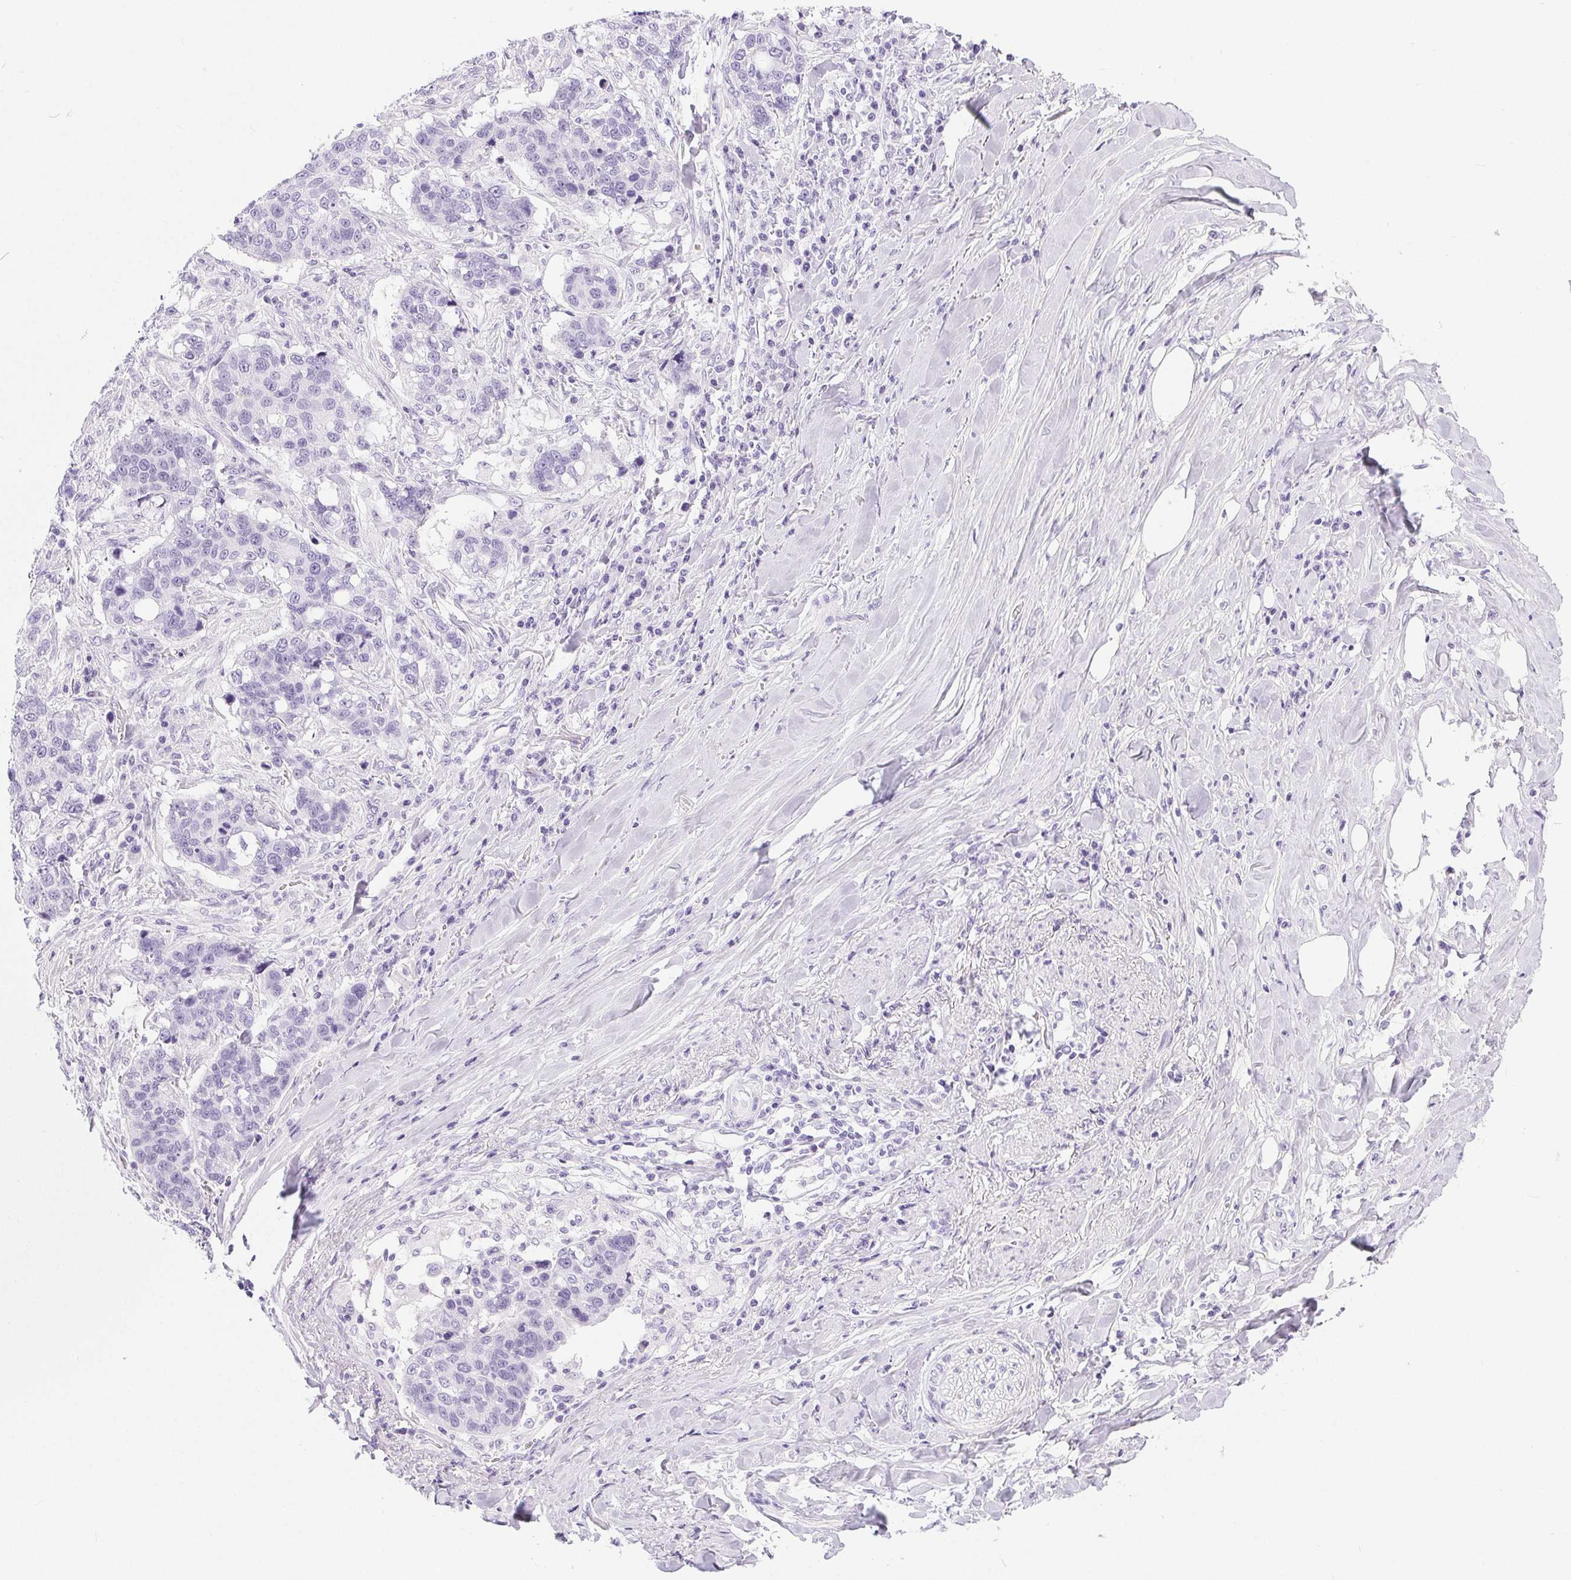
{"staining": {"intensity": "negative", "quantity": "none", "location": "none"}, "tissue": "lung cancer", "cell_type": "Tumor cells", "image_type": "cancer", "snomed": [{"axis": "morphology", "description": "Squamous cell carcinoma, NOS"}, {"axis": "topography", "description": "Lymph node"}, {"axis": "topography", "description": "Lung"}], "caption": "Protein analysis of lung cancer reveals no significant expression in tumor cells.", "gene": "XDH", "patient": {"sex": "male", "age": 61}}